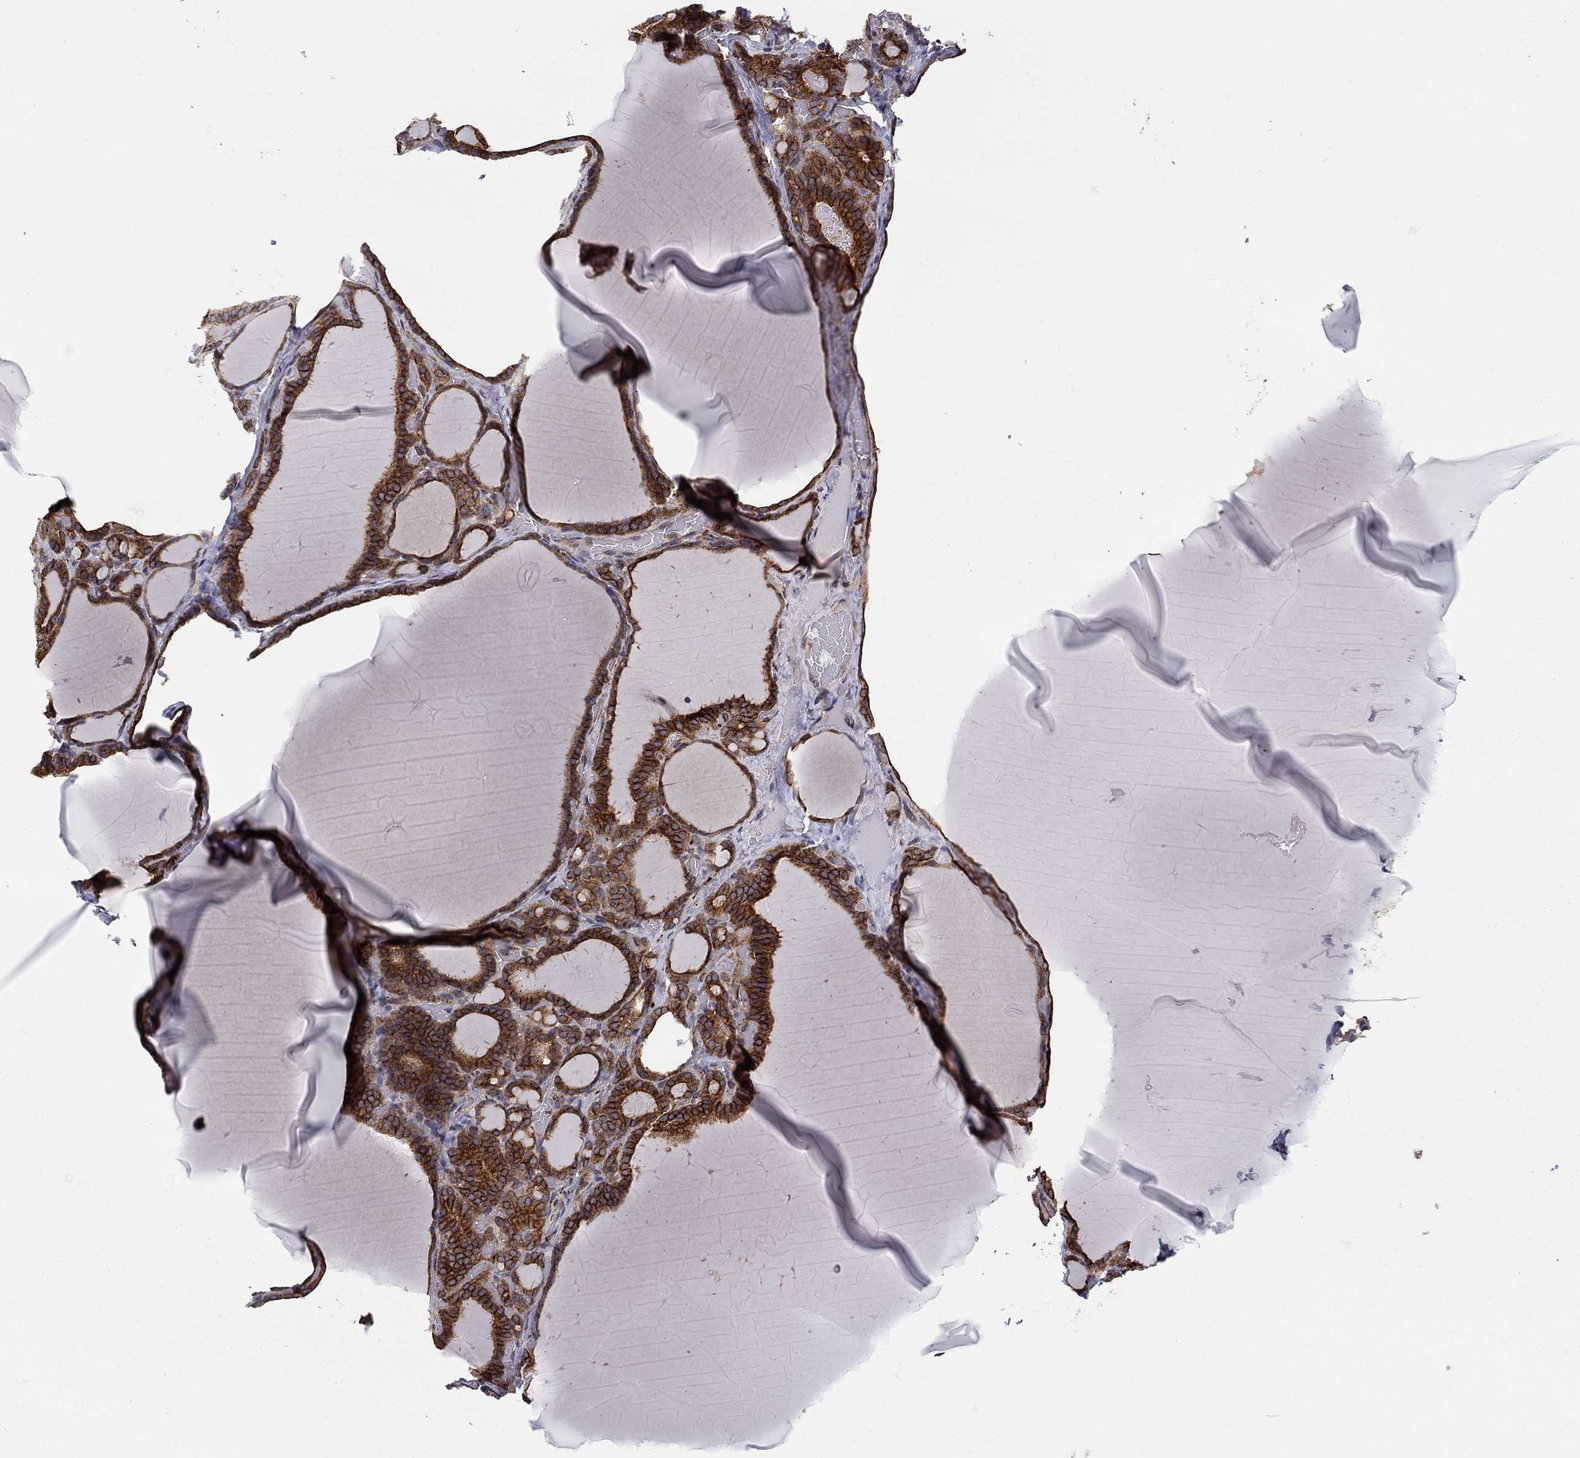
{"staining": {"intensity": "strong", "quantity": ">75%", "location": "cytoplasmic/membranous"}, "tissue": "thyroid gland", "cell_type": "Glandular cells", "image_type": "normal", "snomed": [{"axis": "morphology", "description": "Normal tissue, NOS"}, {"axis": "morphology", "description": "Hyperplasia, NOS"}, {"axis": "topography", "description": "Thyroid gland"}], "caption": "IHC (DAB (3,3'-diaminobenzidine)) staining of benign human thyroid gland reveals strong cytoplasmic/membranous protein expression in about >75% of glandular cells.", "gene": "BMERB1", "patient": {"sex": "female", "age": 27}}